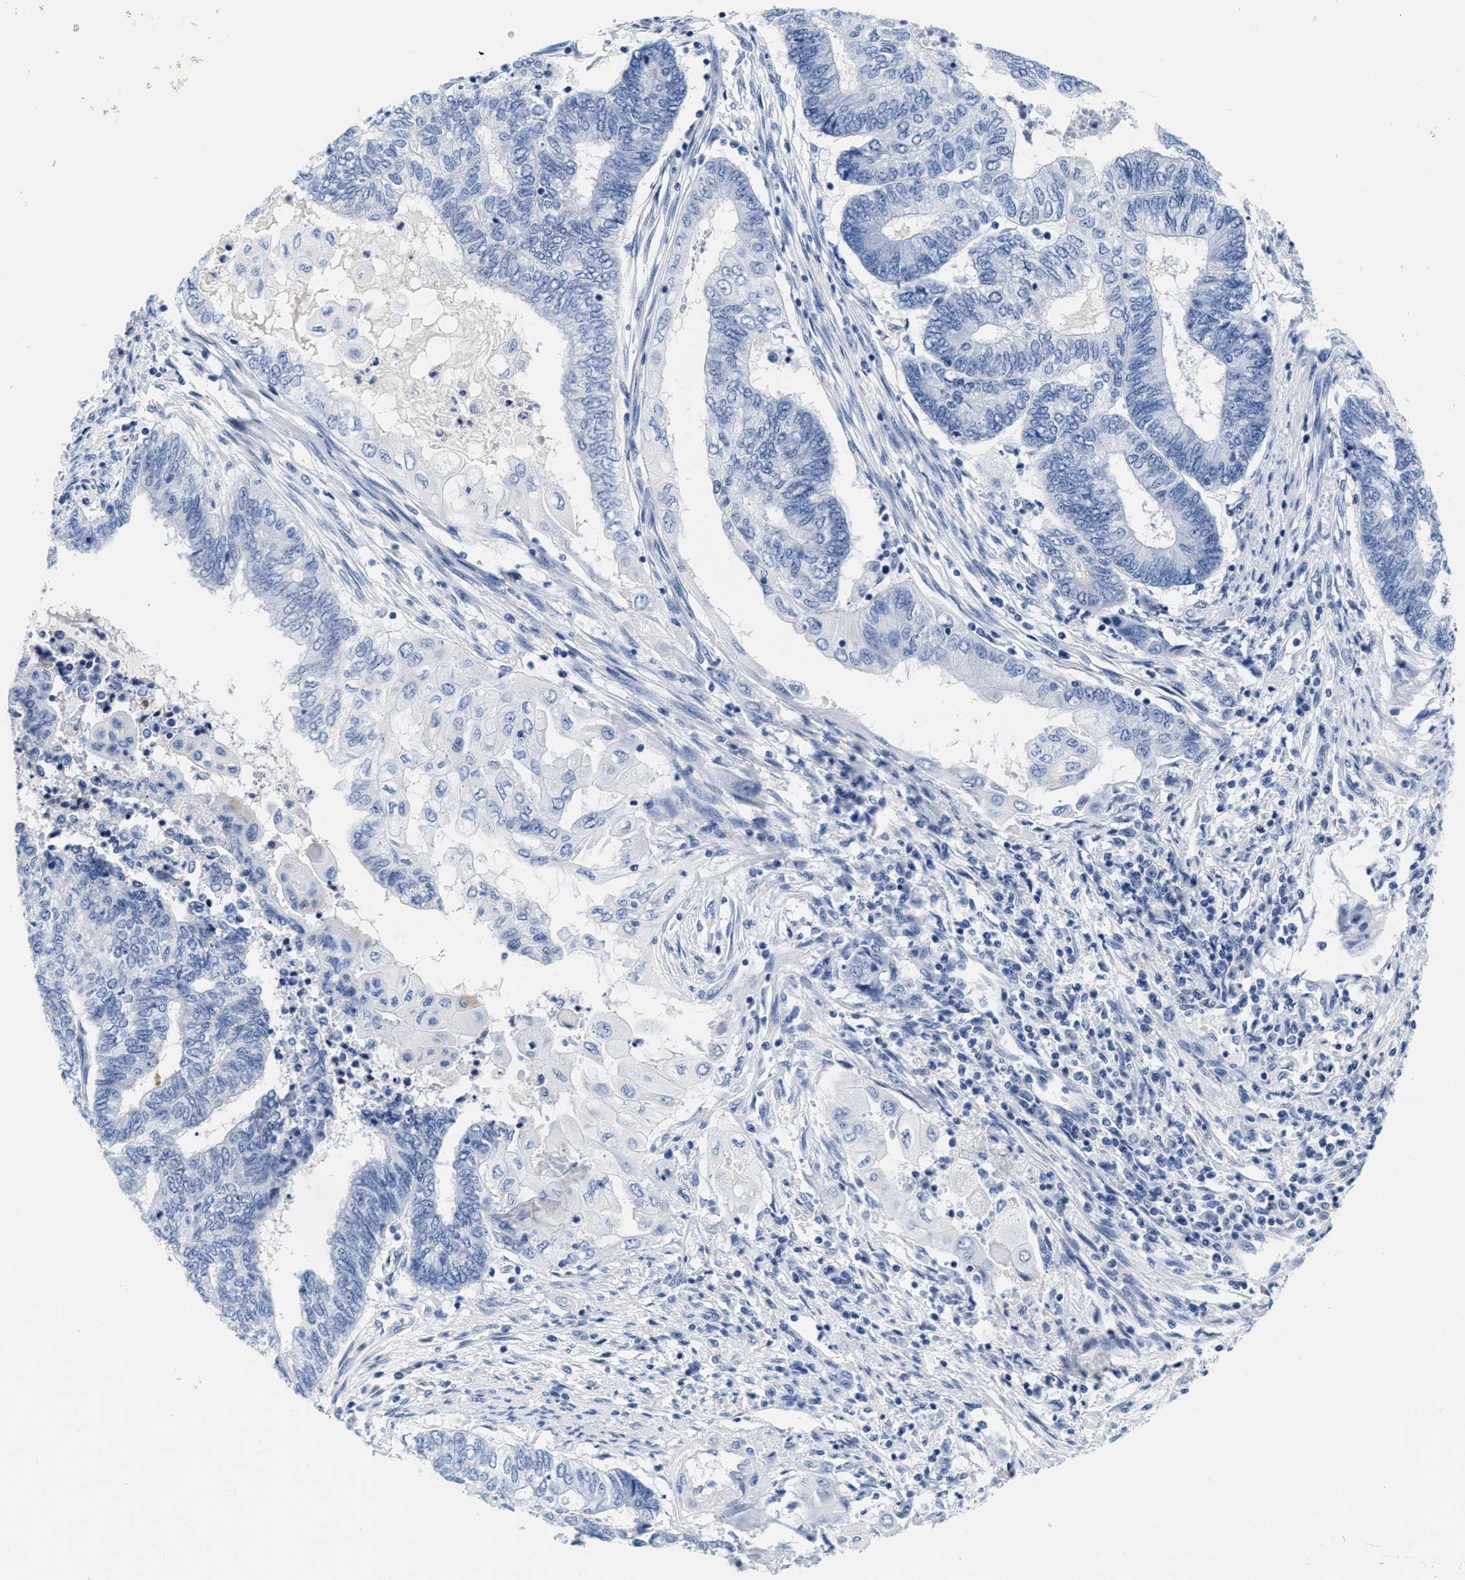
{"staining": {"intensity": "negative", "quantity": "none", "location": "none"}, "tissue": "endometrial cancer", "cell_type": "Tumor cells", "image_type": "cancer", "snomed": [{"axis": "morphology", "description": "Adenocarcinoma, NOS"}, {"axis": "topography", "description": "Uterus"}, {"axis": "topography", "description": "Endometrium"}], "caption": "A high-resolution photomicrograph shows IHC staining of endometrial cancer, which demonstrates no significant expression in tumor cells.", "gene": "TTC3", "patient": {"sex": "female", "age": 70}}